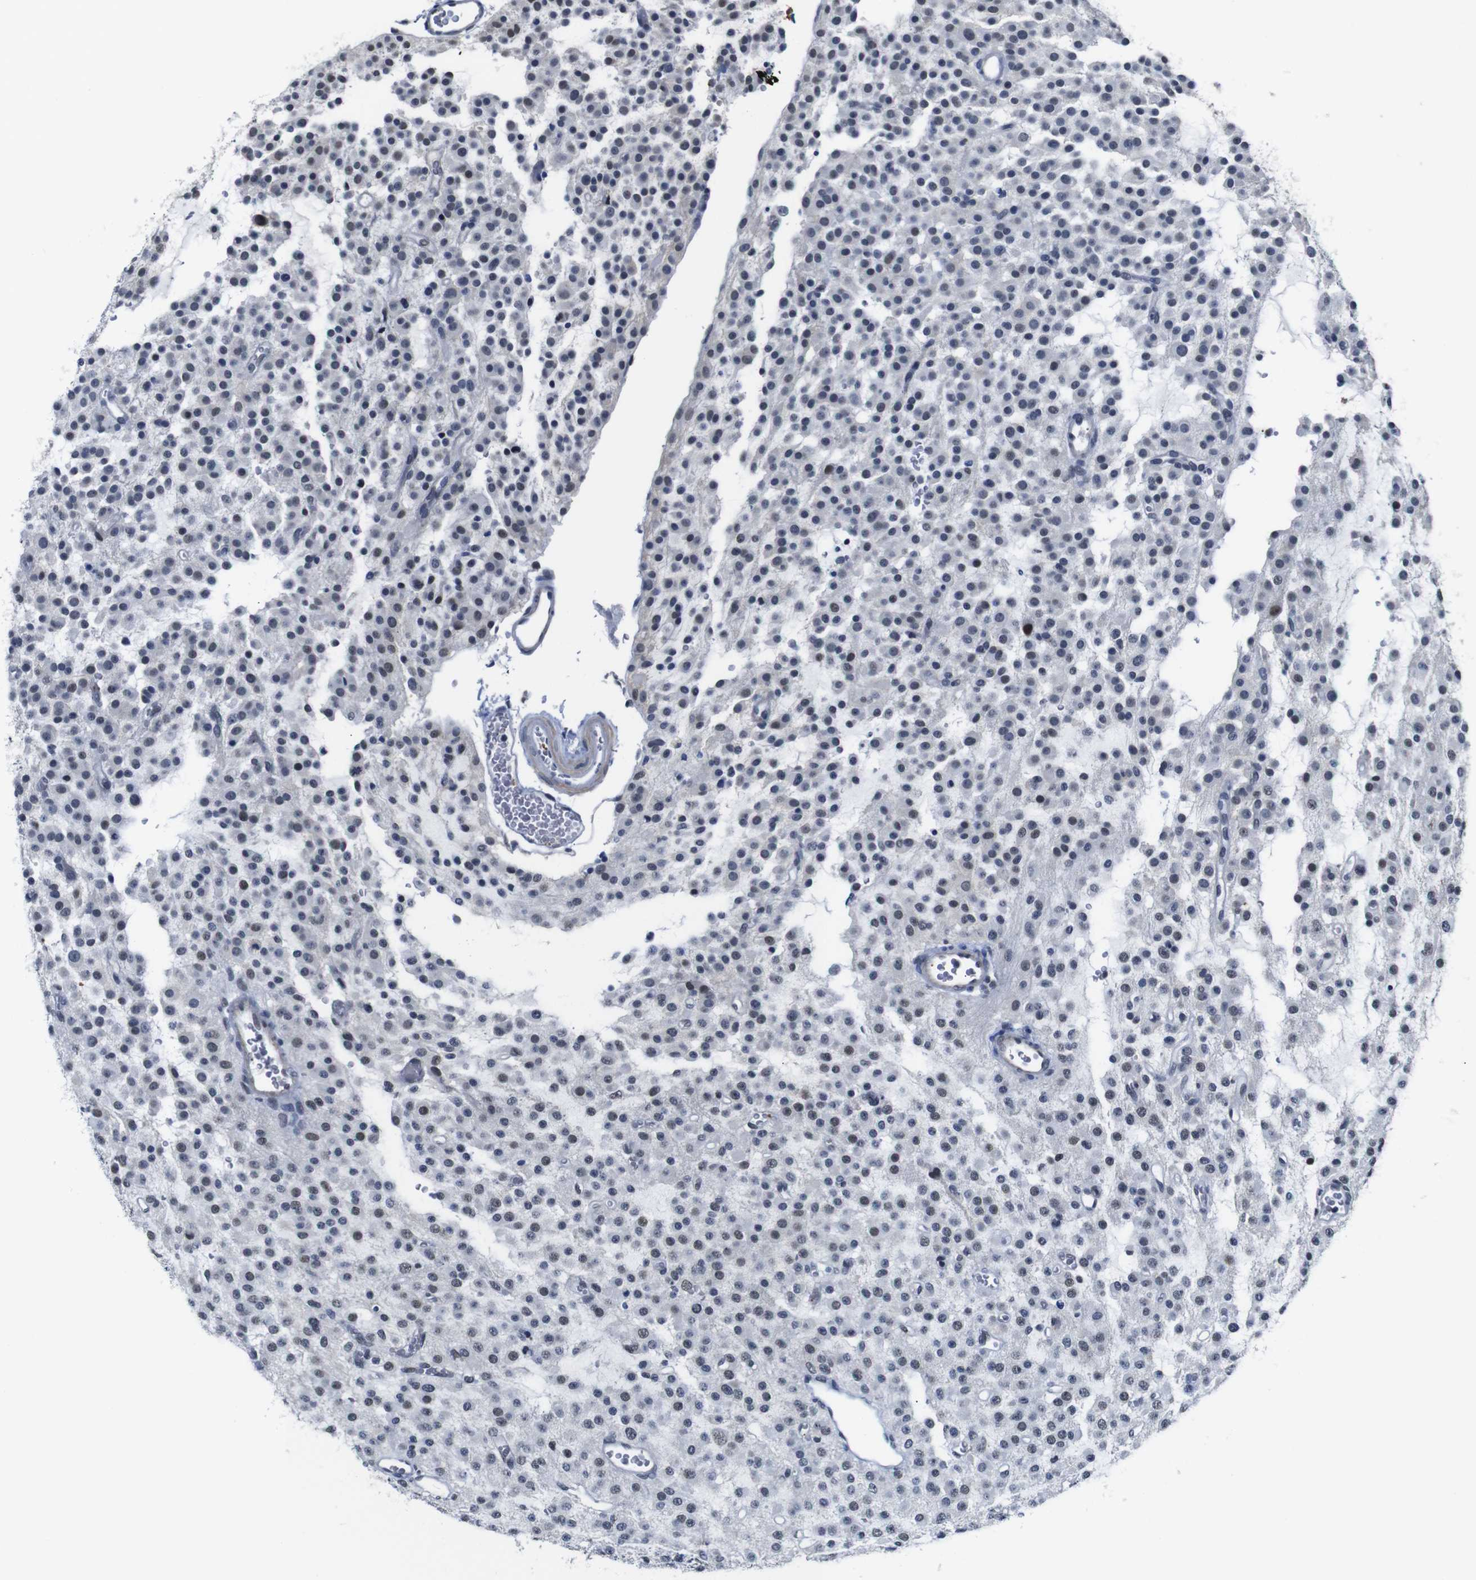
{"staining": {"intensity": "weak", "quantity": "<25%", "location": "nuclear"}, "tissue": "glioma", "cell_type": "Tumor cells", "image_type": "cancer", "snomed": [{"axis": "morphology", "description": "Glioma, malignant, Low grade"}, {"axis": "topography", "description": "Brain"}], "caption": "Immunohistochemistry (IHC) micrograph of malignant glioma (low-grade) stained for a protein (brown), which exhibits no staining in tumor cells.", "gene": "ILDR2", "patient": {"sex": "male", "age": 38}}